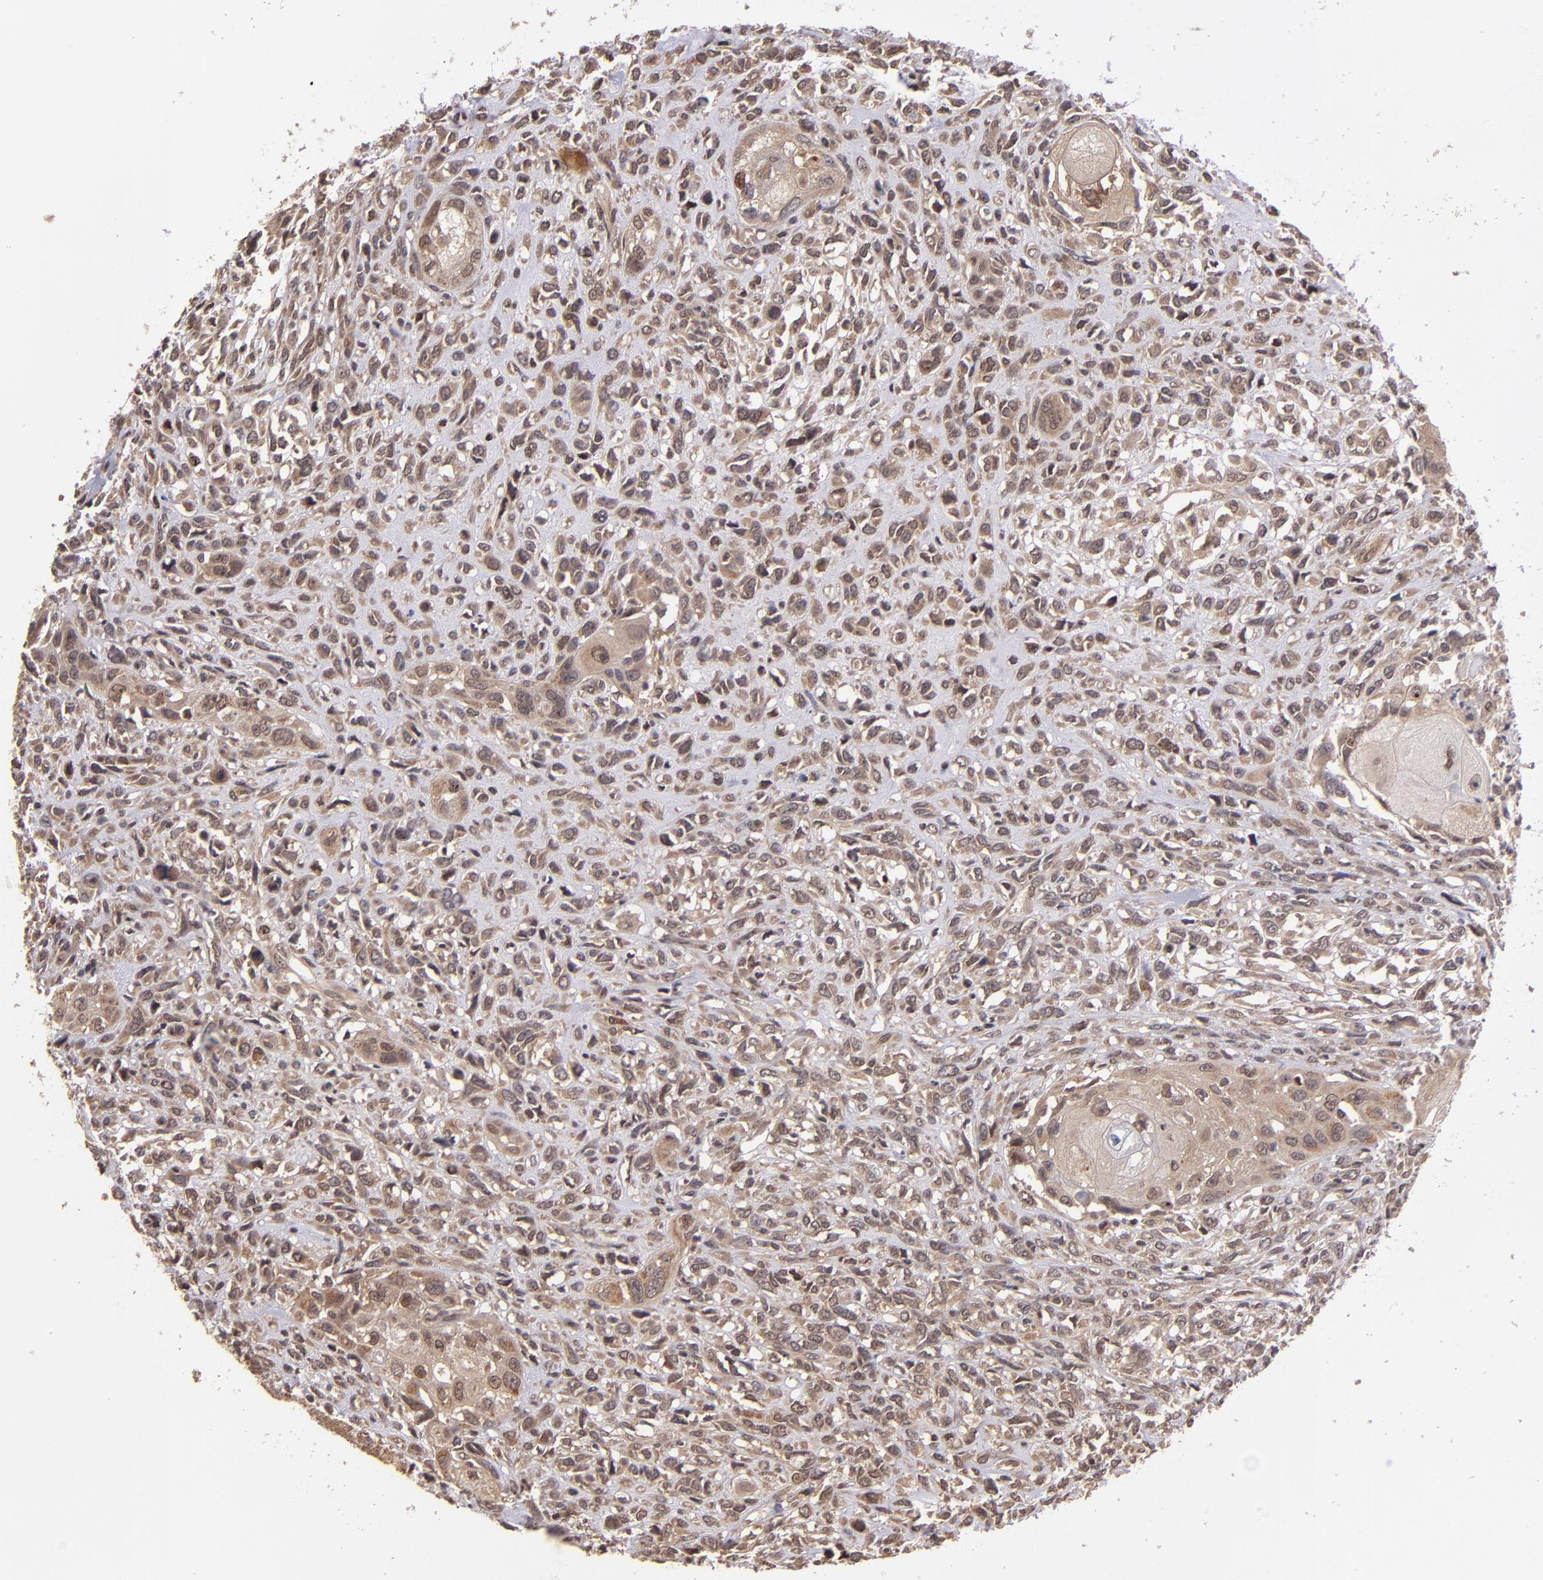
{"staining": {"intensity": "weak", "quantity": ">75%", "location": "cytoplasmic/membranous,nuclear"}, "tissue": "head and neck cancer", "cell_type": "Tumor cells", "image_type": "cancer", "snomed": [{"axis": "morphology", "description": "Neoplasm, malignant, NOS"}, {"axis": "topography", "description": "Salivary gland"}, {"axis": "topography", "description": "Head-Neck"}], "caption": "The photomicrograph shows staining of head and neck malignant neoplasm, revealing weak cytoplasmic/membranous and nuclear protein expression (brown color) within tumor cells.", "gene": "ABHD12B", "patient": {"sex": "male", "age": 43}}